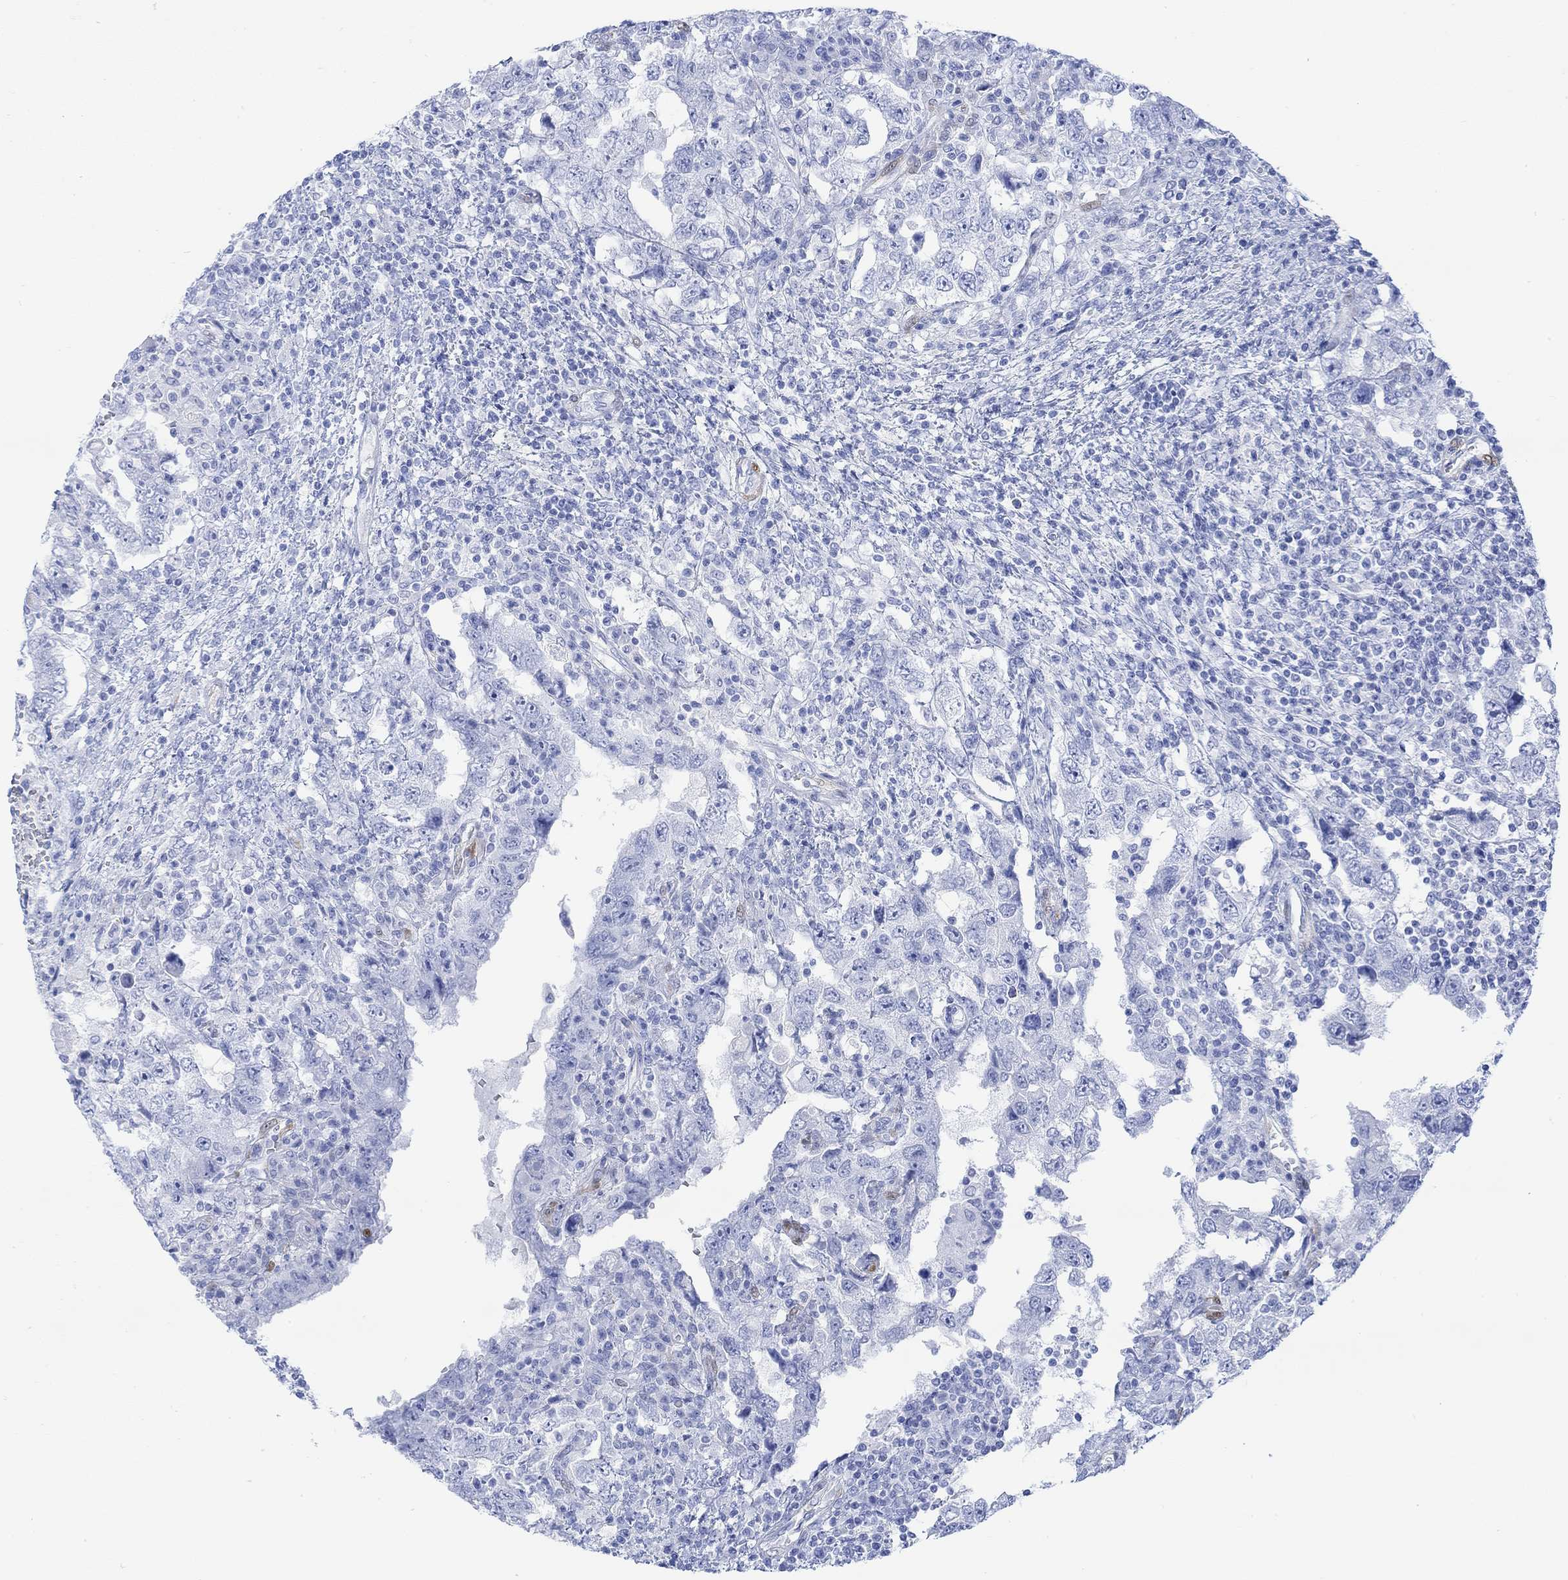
{"staining": {"intensity": "negative", "quantity": "none", "location": "none"}, "tissue": "testis cancer", "cell_type": "Tumor cells", "image_type": "cancer", "snomed": [{"axis": "morphology", "description": "Carcinoma, Embryonal, NOS"}, {"axis": "topography", "description": "Testis"}], "caption": "Tumor cells are negative for protein expression in human testis cancer.", "gene": "TPPP3", "patient": {"sex": "male", "age": 26}}